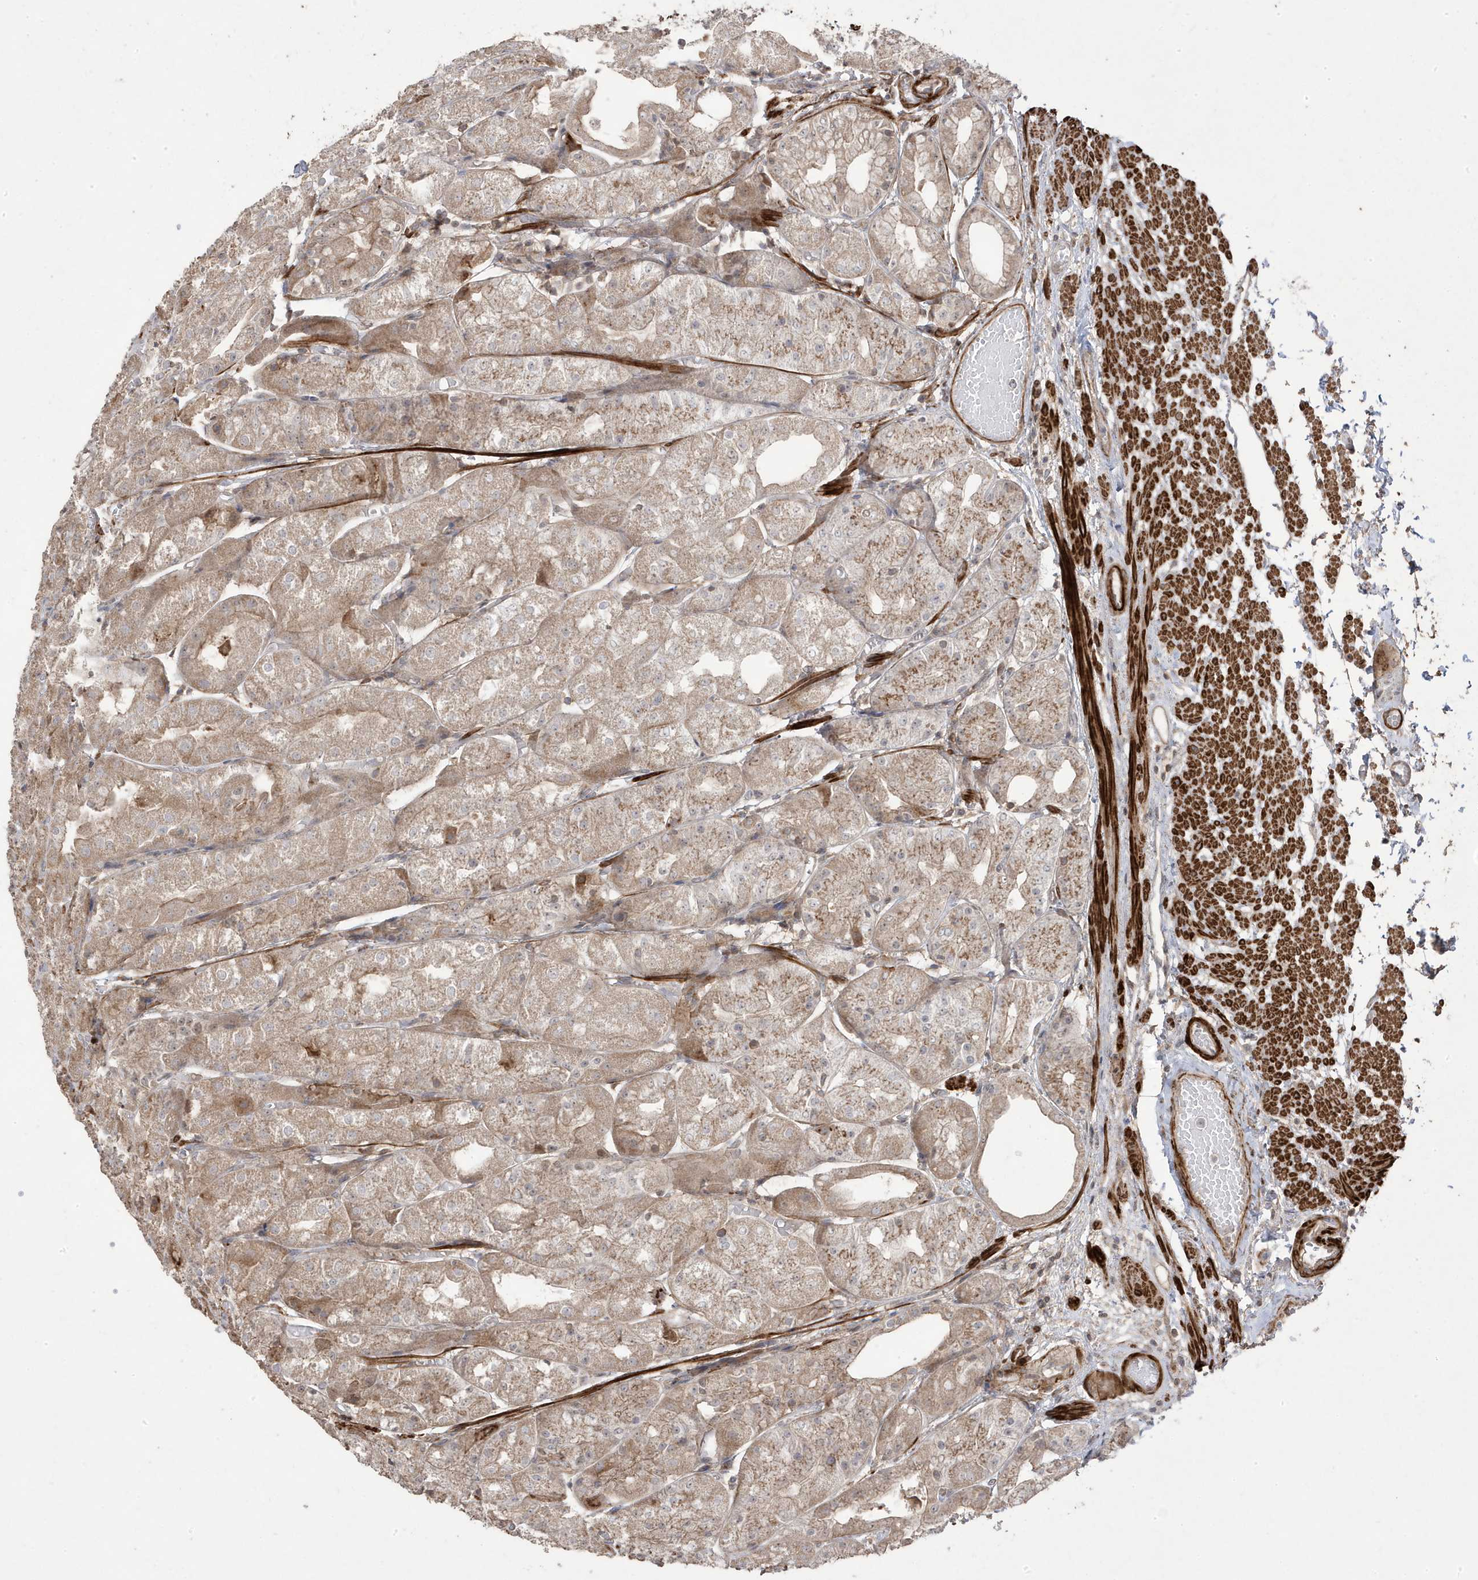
{"staining": {"intensity": "weak", "quantity": ">75%", "location": "cytoplasmic/membranous"}, "tissue": "stomach", "cell_type": "Glandular cells", "image_type": "normal", "snomed": [{"axis": "morphology", "description": "Normal tissue, NOS"}, {"axis": "topography", "description": "Stomach, upper"}], "caption": "Glandular cells show low levels of weak cytoplasmic/membranous positivity in about >75% of cells in unremarkable stomach.", "gene": "CETN3", "patient": {"sex": "male", "age": 72}}